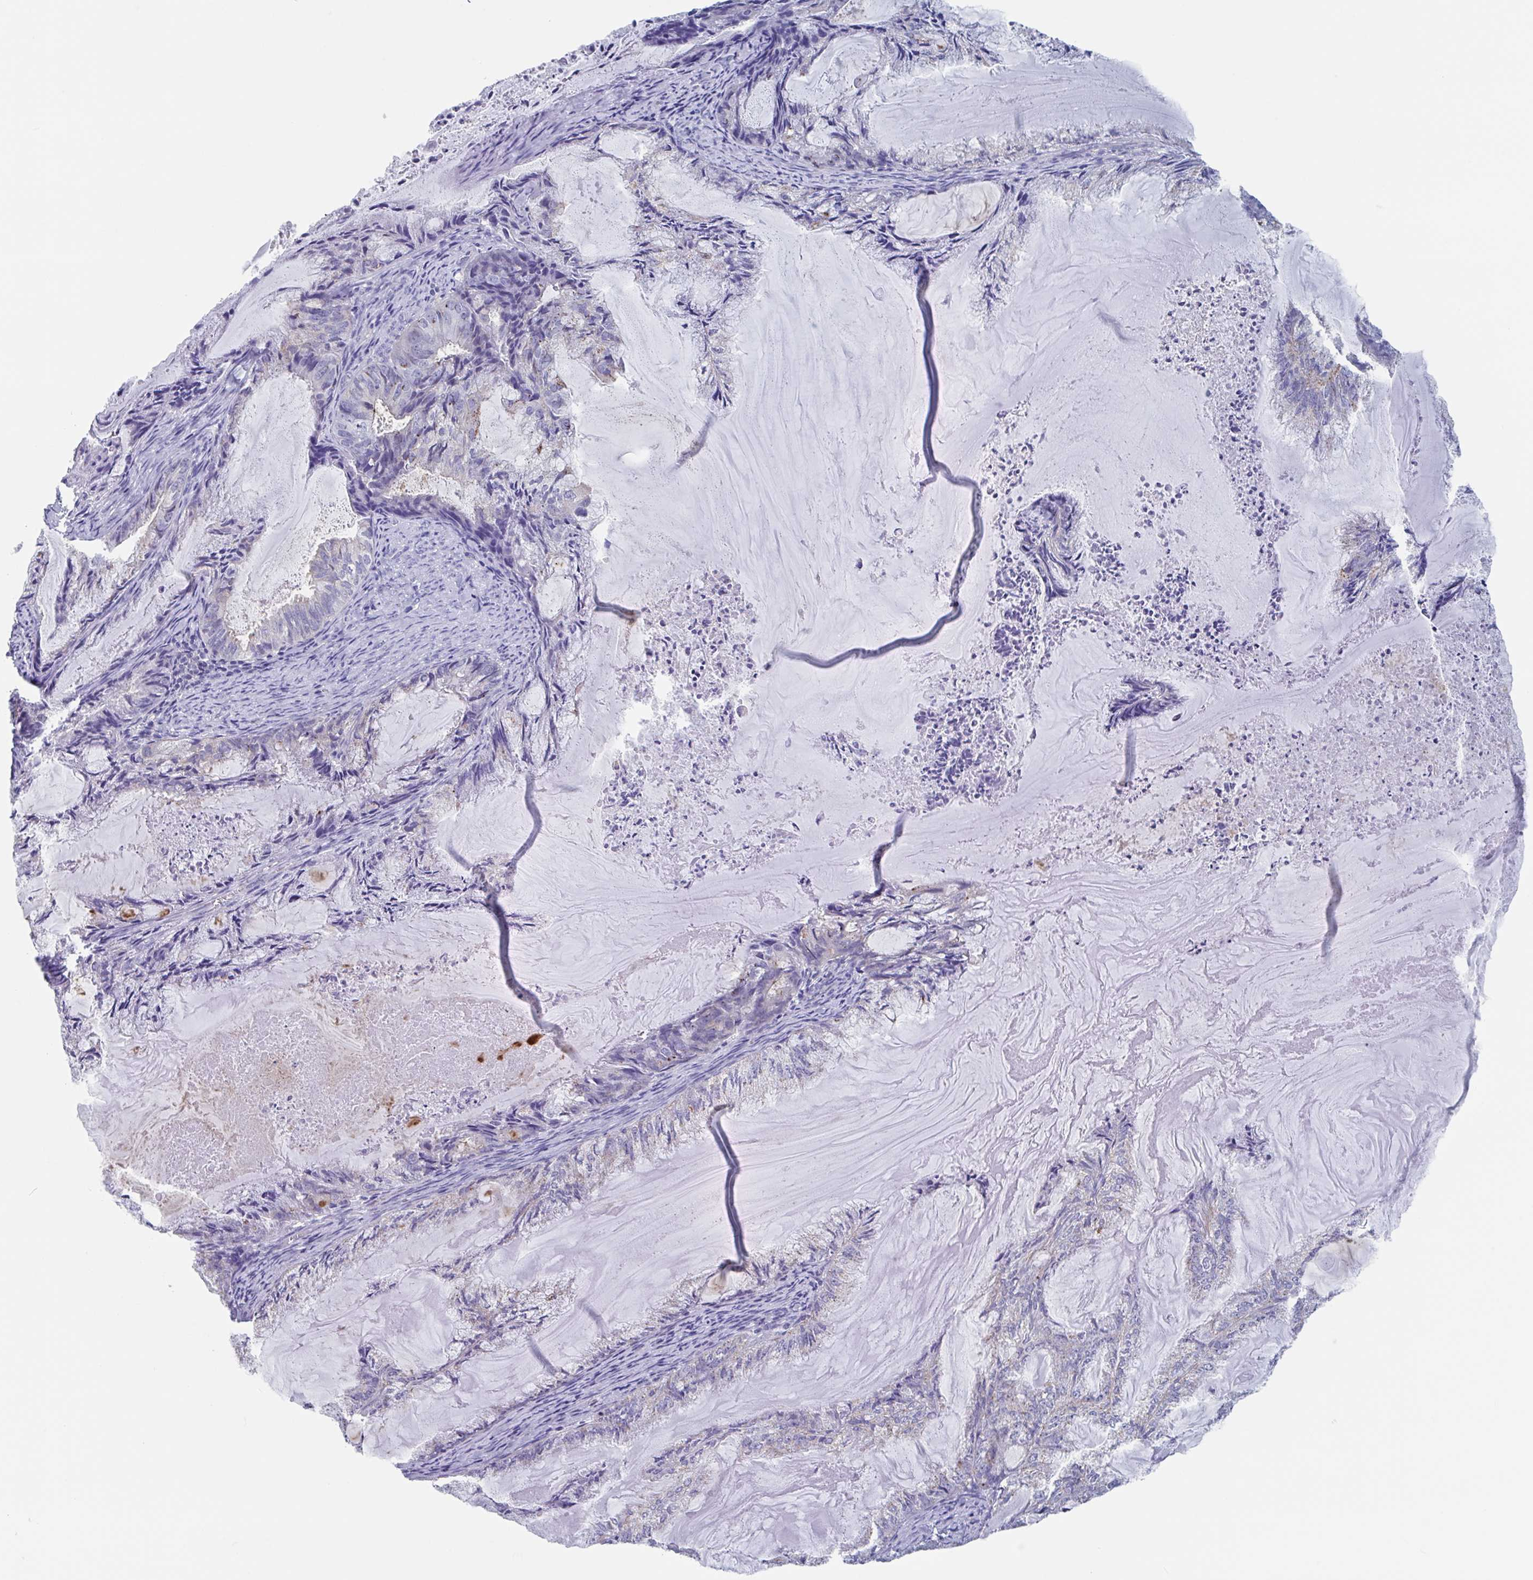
{"staining": {"intensity": "weak", "quantity": "<25%", "location": "cytoplasmic/membranous"}, "tissue": "endometrial cancer", "cell_type": "Tumor cells", "image_type": "cancer", "snomed": [{"axis": "morphology", "description": "Adenocarcinoma, NOS"}, {"axis": "topography", "description": "Endometrium"}], "caption": "Endometrial cancer (adenocarcinoma) stained for a protein using immunohistochemistry displays no expression tumor cells.", "gene": "CHMP5", "patient": {"sex": "female", "age": 86}}